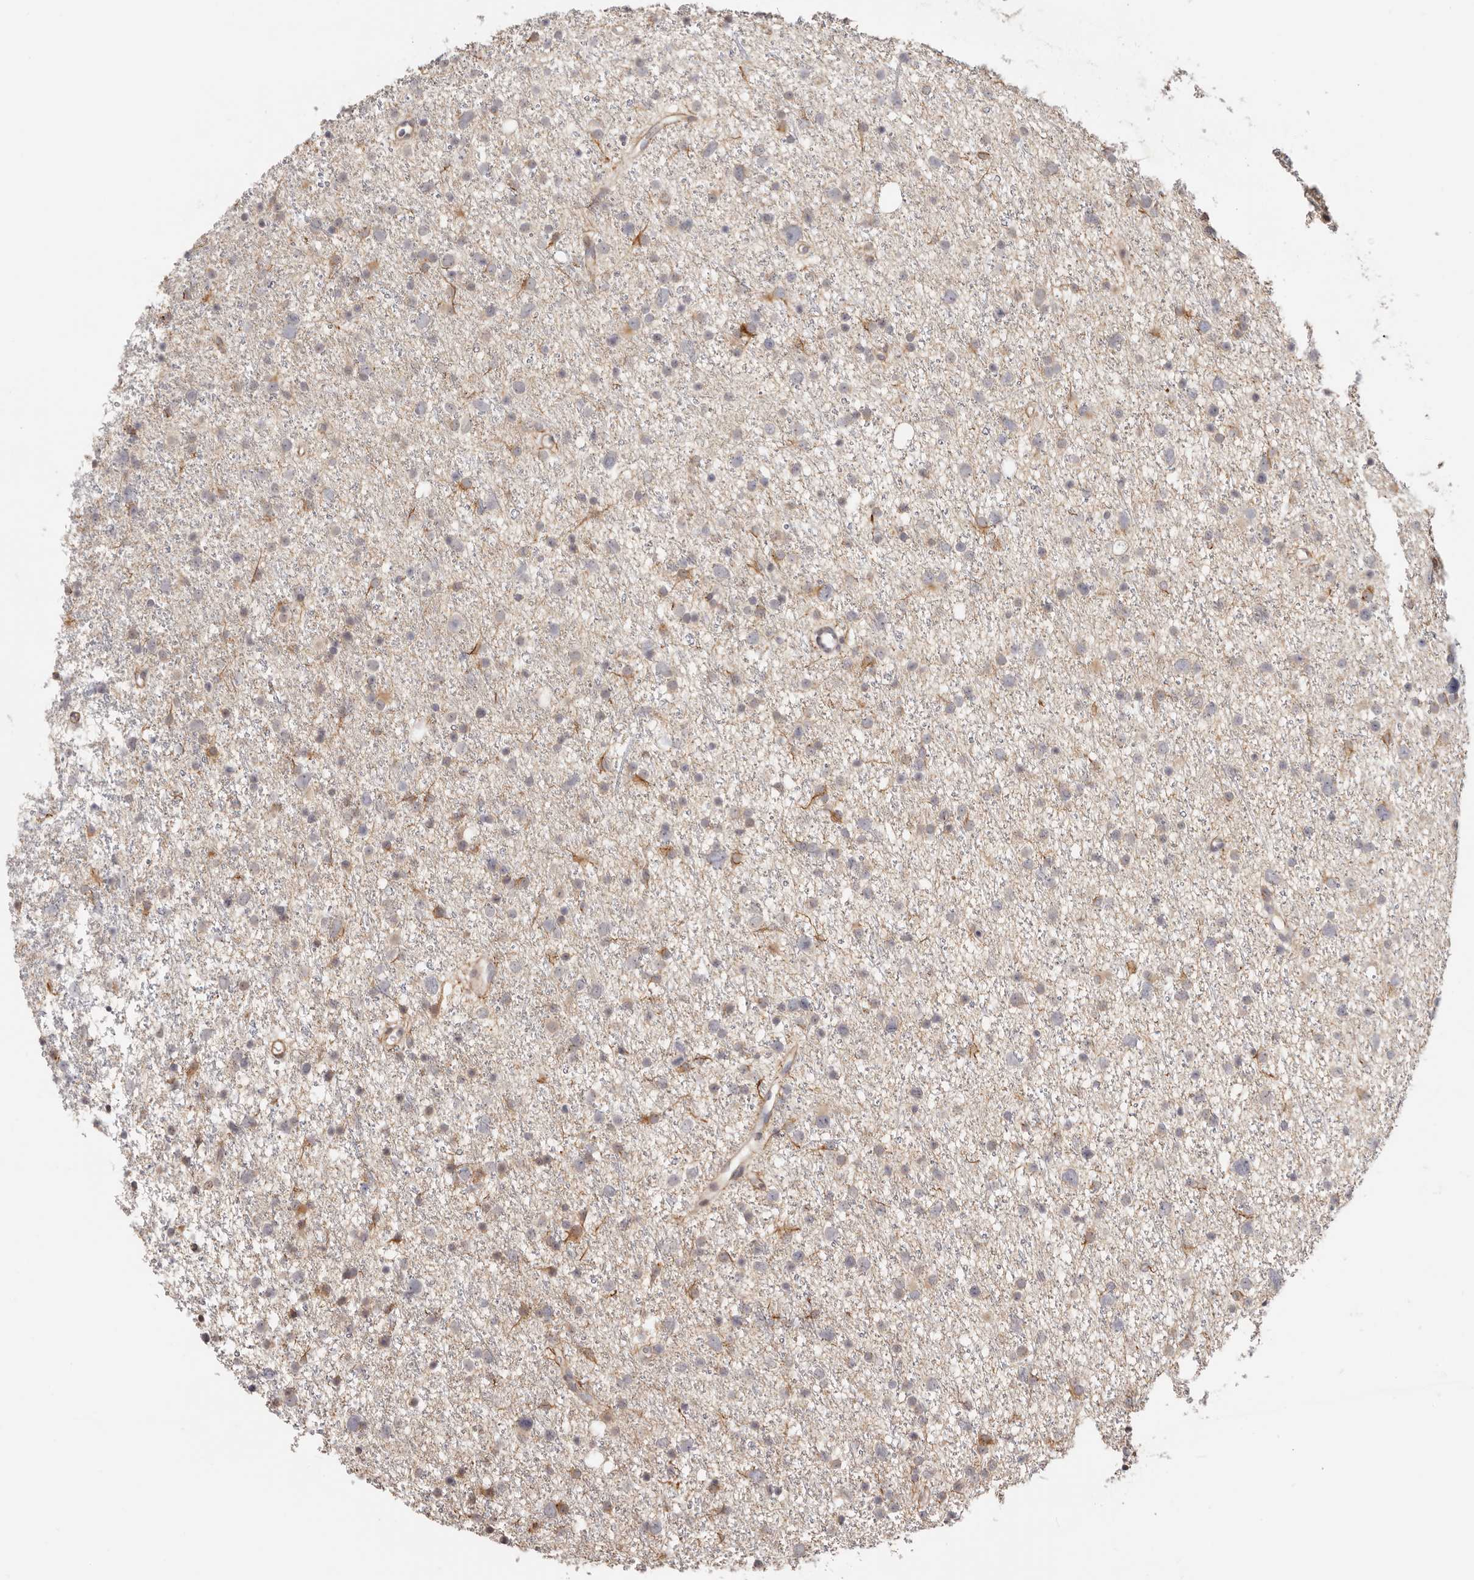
{"staining": {"intensity": "weak", "quantity": "<25%", "location": "cytoplasmic/membranous"}, "tissue": "glioma", "cell_type": "Tumor cells", "image_type": "cancer", "snomed": [{"axis": "morphology", "description": "Glioma, malignant, Low grade"}, {"axis": "topography", "description": "Cerebral cortex"}], "caption": "Immunohistochemistry photomicrograph of neoplastic tissue: human glioma stained with DAB exhibits no significant protein staining in tumor cells.", "gene": "BCL2L15", "patient": {"sex": "female", "age": 39}}